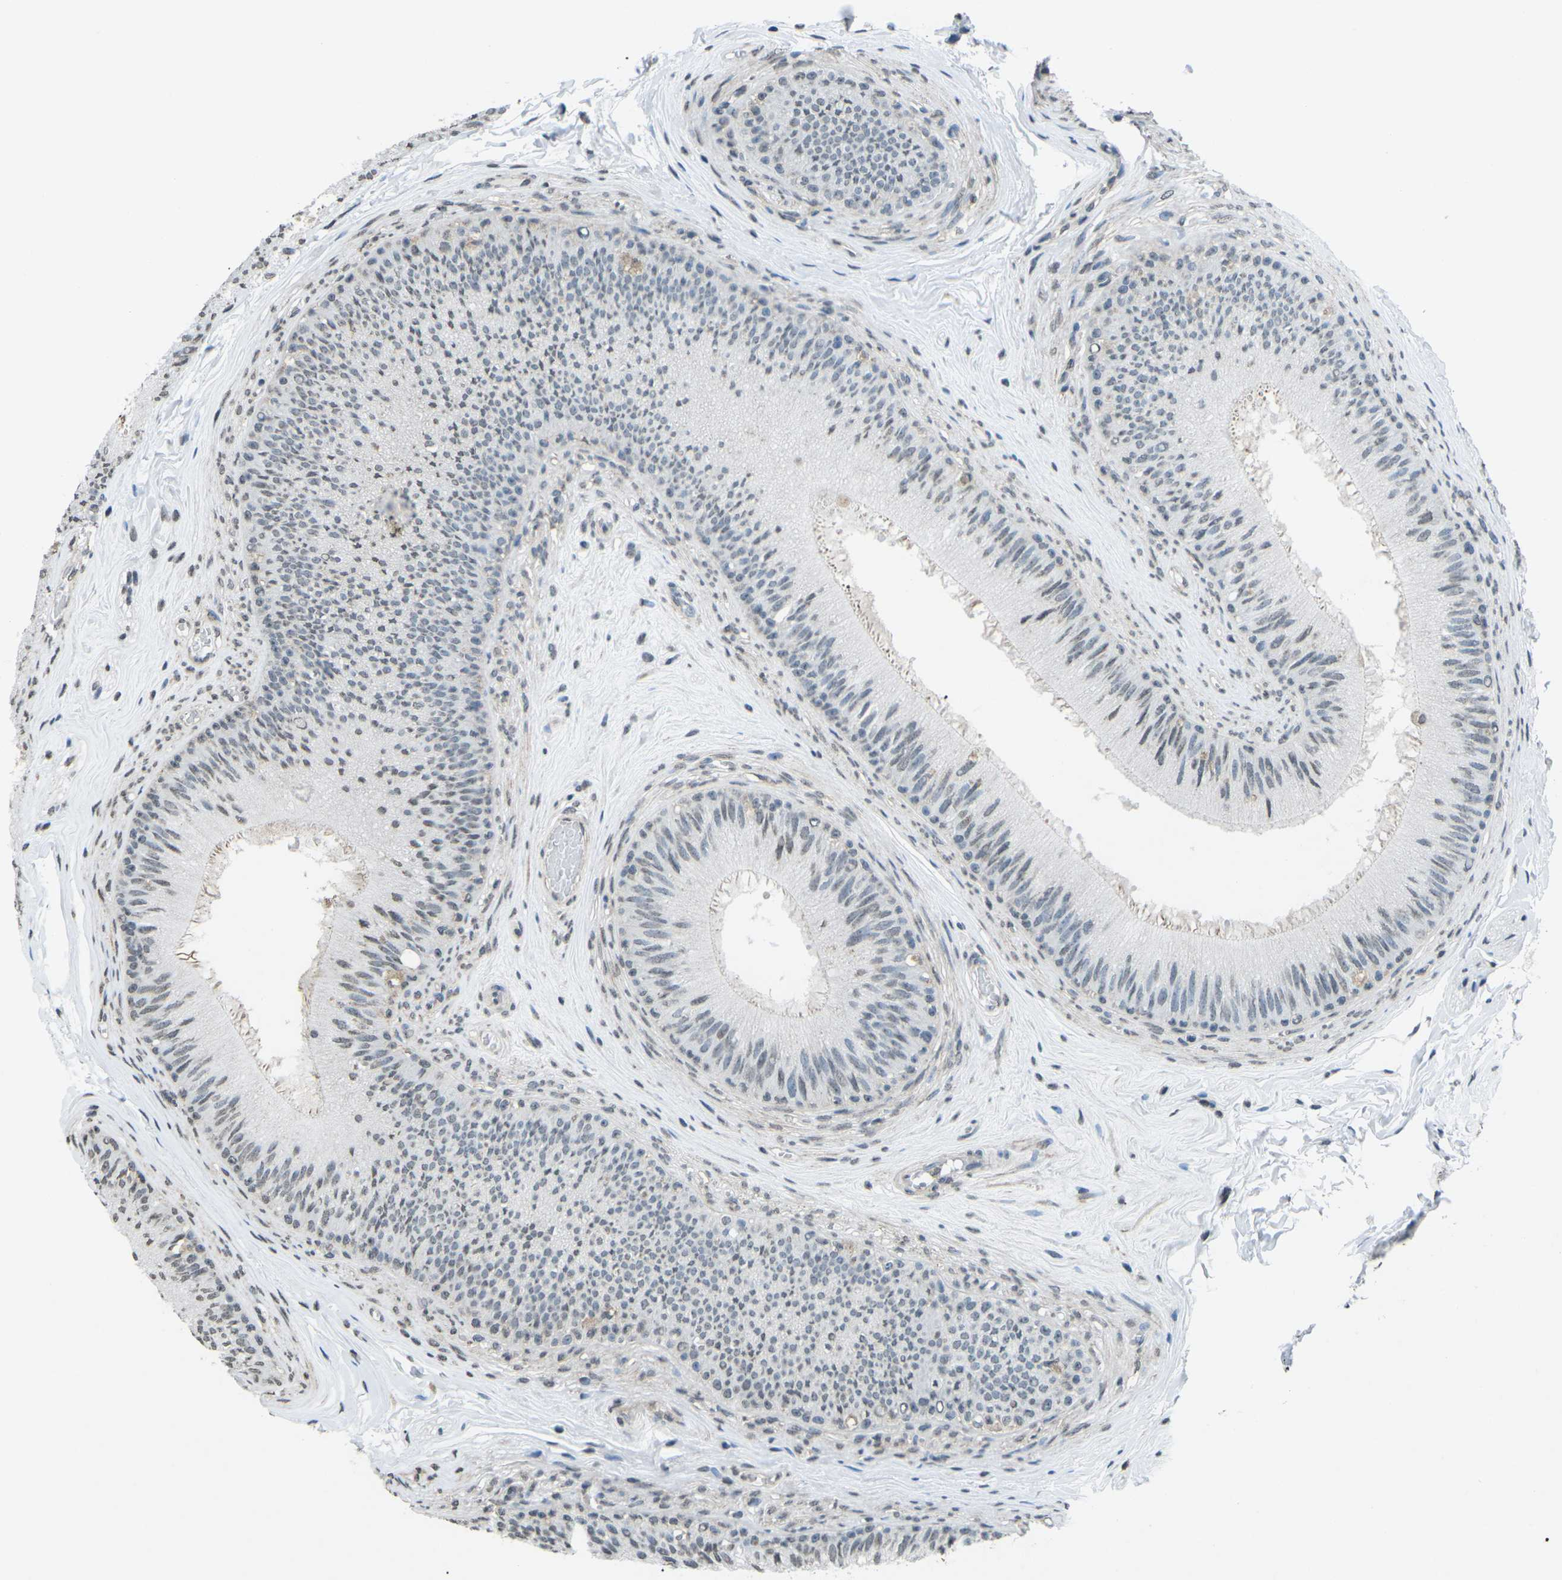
{"staining": {"intensity": "weak", "quantity": "<25%", "location": "cytoplasmic/membranous"}, "tissue": "epididymis", "cell_type": "Glandular cells", "image_type": "normal", "snomed": [{"axis": "morphology", "description": "Normal tissue, NOS"}, {"axis": "topography", "description": "Testis"}, {"axis": "topography", "description": "Epididymis"}], "caption": "An image of epididymis stained for a protein displays no brown staining in glandular cells.", "gene": "TFR2", "patient": {"sex": "male", "age": 36}}